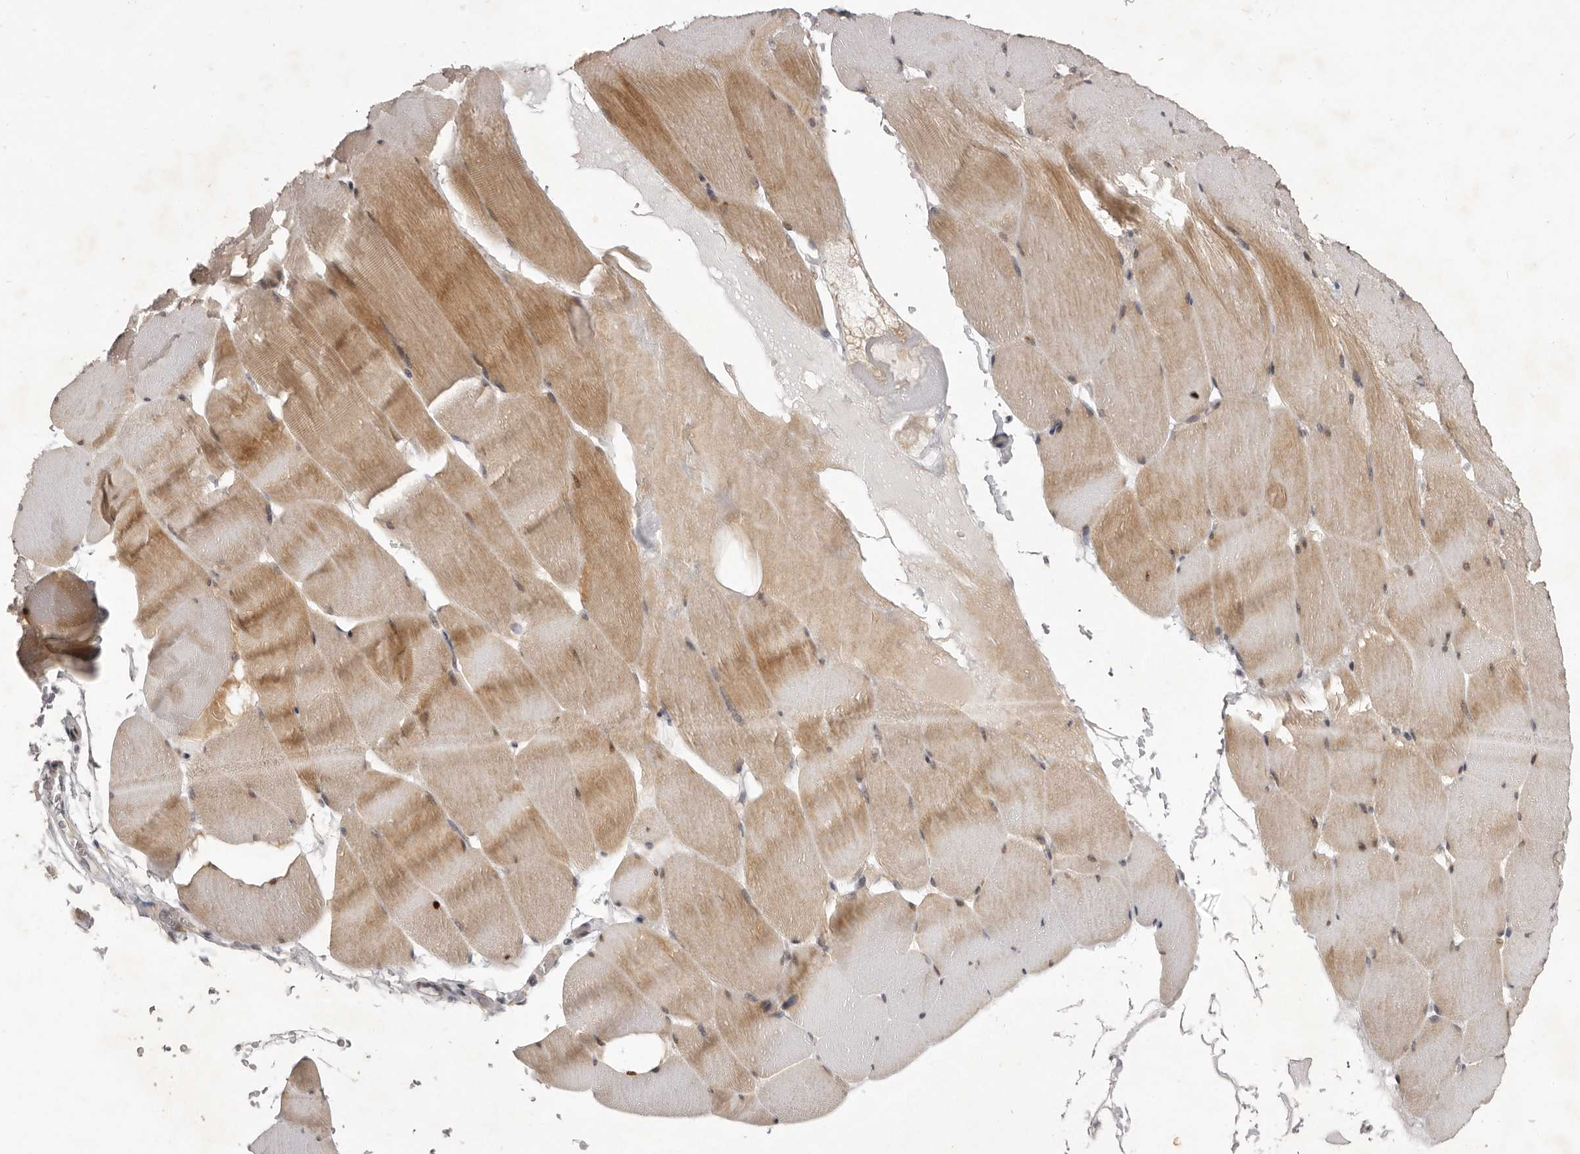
{"staining": {"intensity": "moderate", "quantity": ">75%", "location": "cytoplasmic/membranous"}, "tissue": "skeletal muscle", "cell_type": "Myocytes", "image_type": "normal", "snomed": [{"axis": "morphology", "description": "Normal tissue, NOS"}, {"axis": "topography", "description": "Skeletal muscle"}], "caption": "A brown stain shows moderate cytoplasmic/membranous positivity of a protein in myocytes of unremarkable human skeletal muscle. The staining was performed using DAB, with brown indicating positive protein expression. Nuclei are stained blue with hematoxylin.", "gene": "TBC1D8B", "patient": {"sex": "male", "age": 62}}